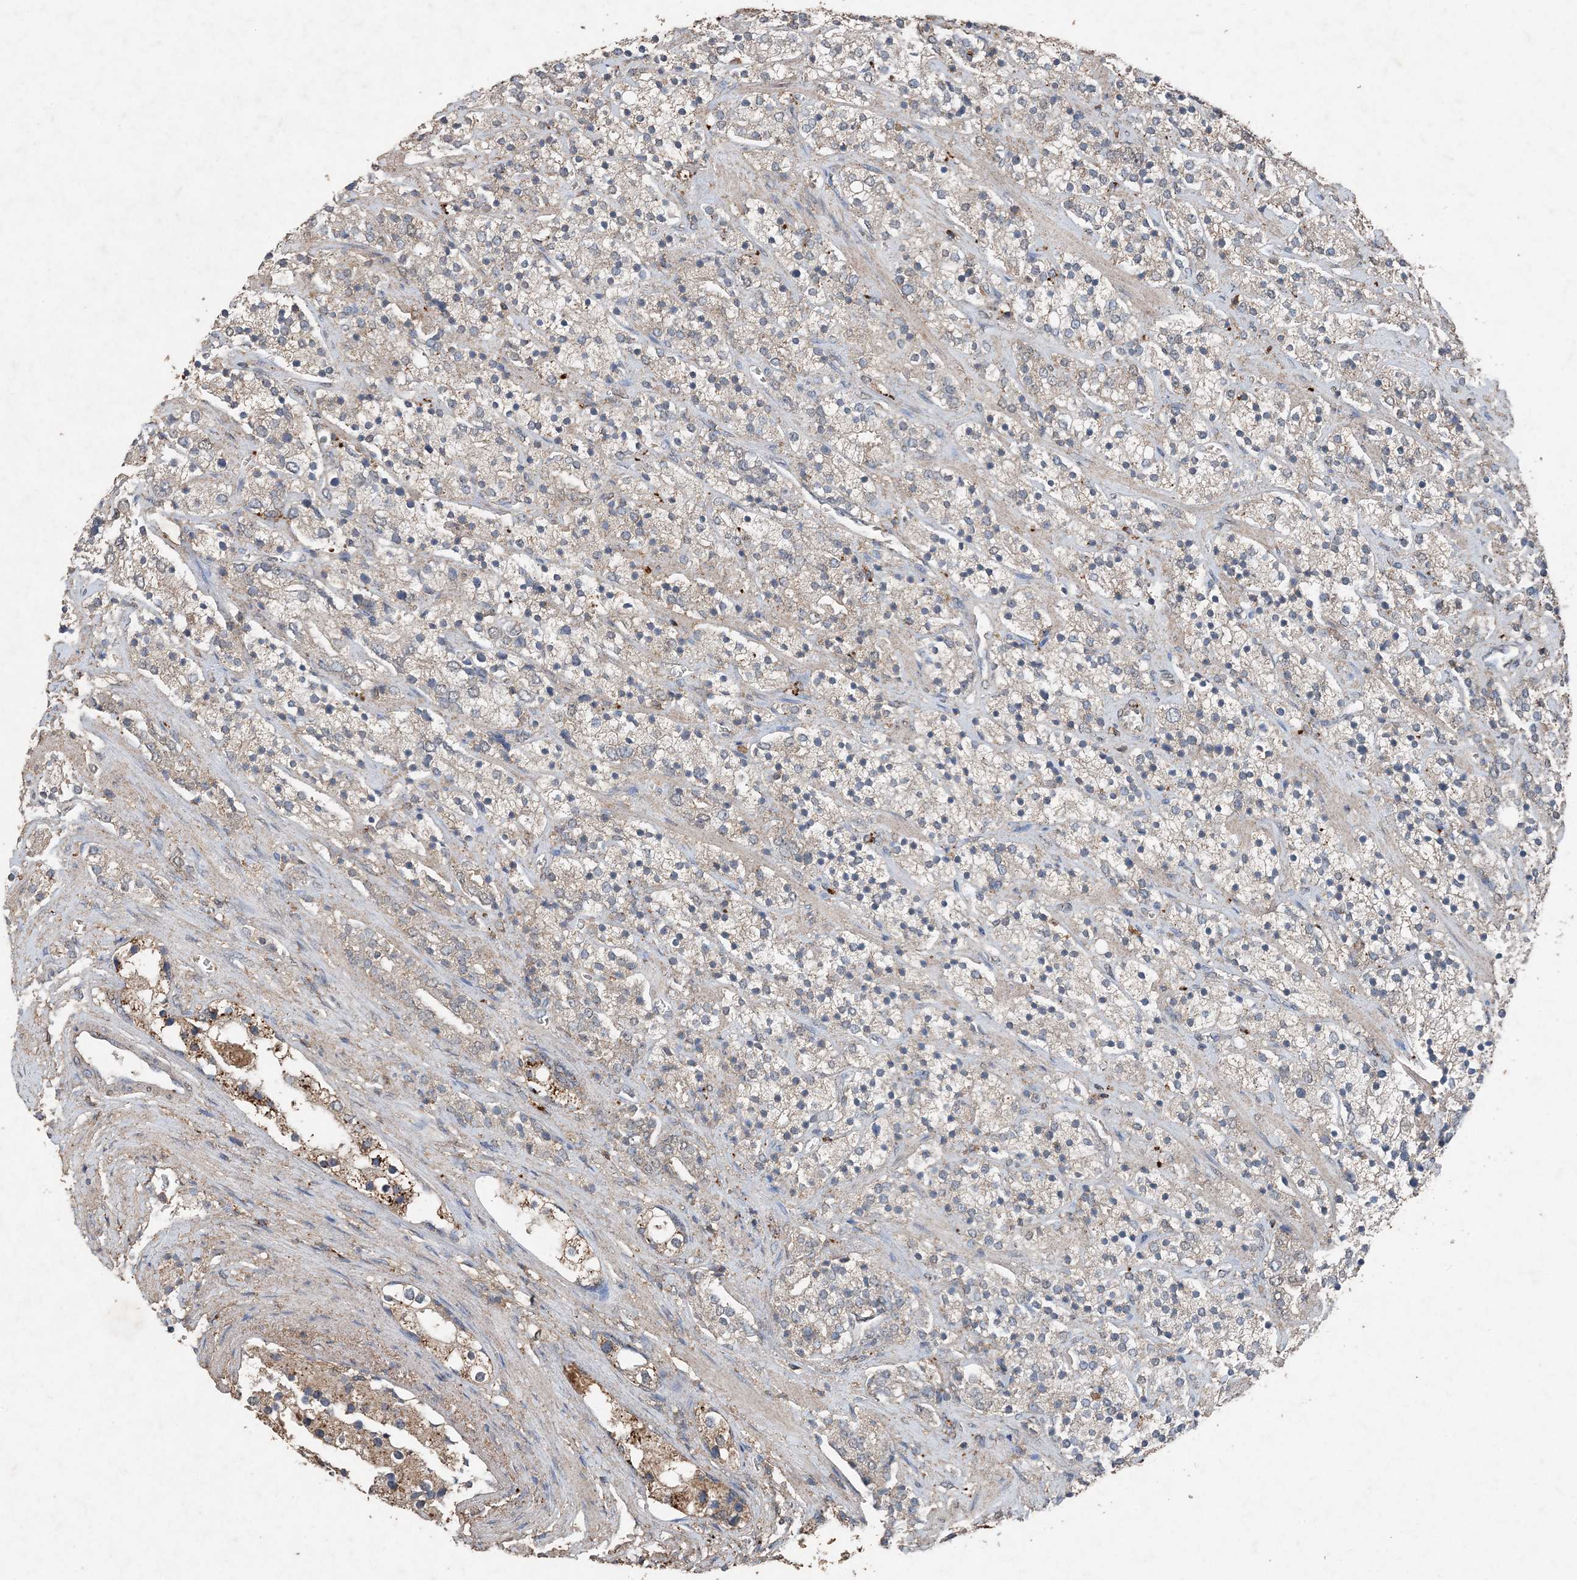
{"staining": {"intensity": "weak", "quantity": ">75%", "location": "cytoplasmic/membranous"}, "tissue": "prostate cancer", "cell_type": "Tumor cells", "image_type": "cancer", "snomed": [{"axis": "morphology", "description": "Adenocarcinoma, High grade"}, {"axis": "topography", "description": "Prostate"}], "caption": "Immunohistochemistry image of human prostate cancer (adenocarcinoma (high-grade)) stained for a protein (brown), which reveals low levels of weak cytoplasmic/membranous staining in about >75% of tumor cells.", "gene": "FCN3", "patient": {"sex": "male", "age": 71}}